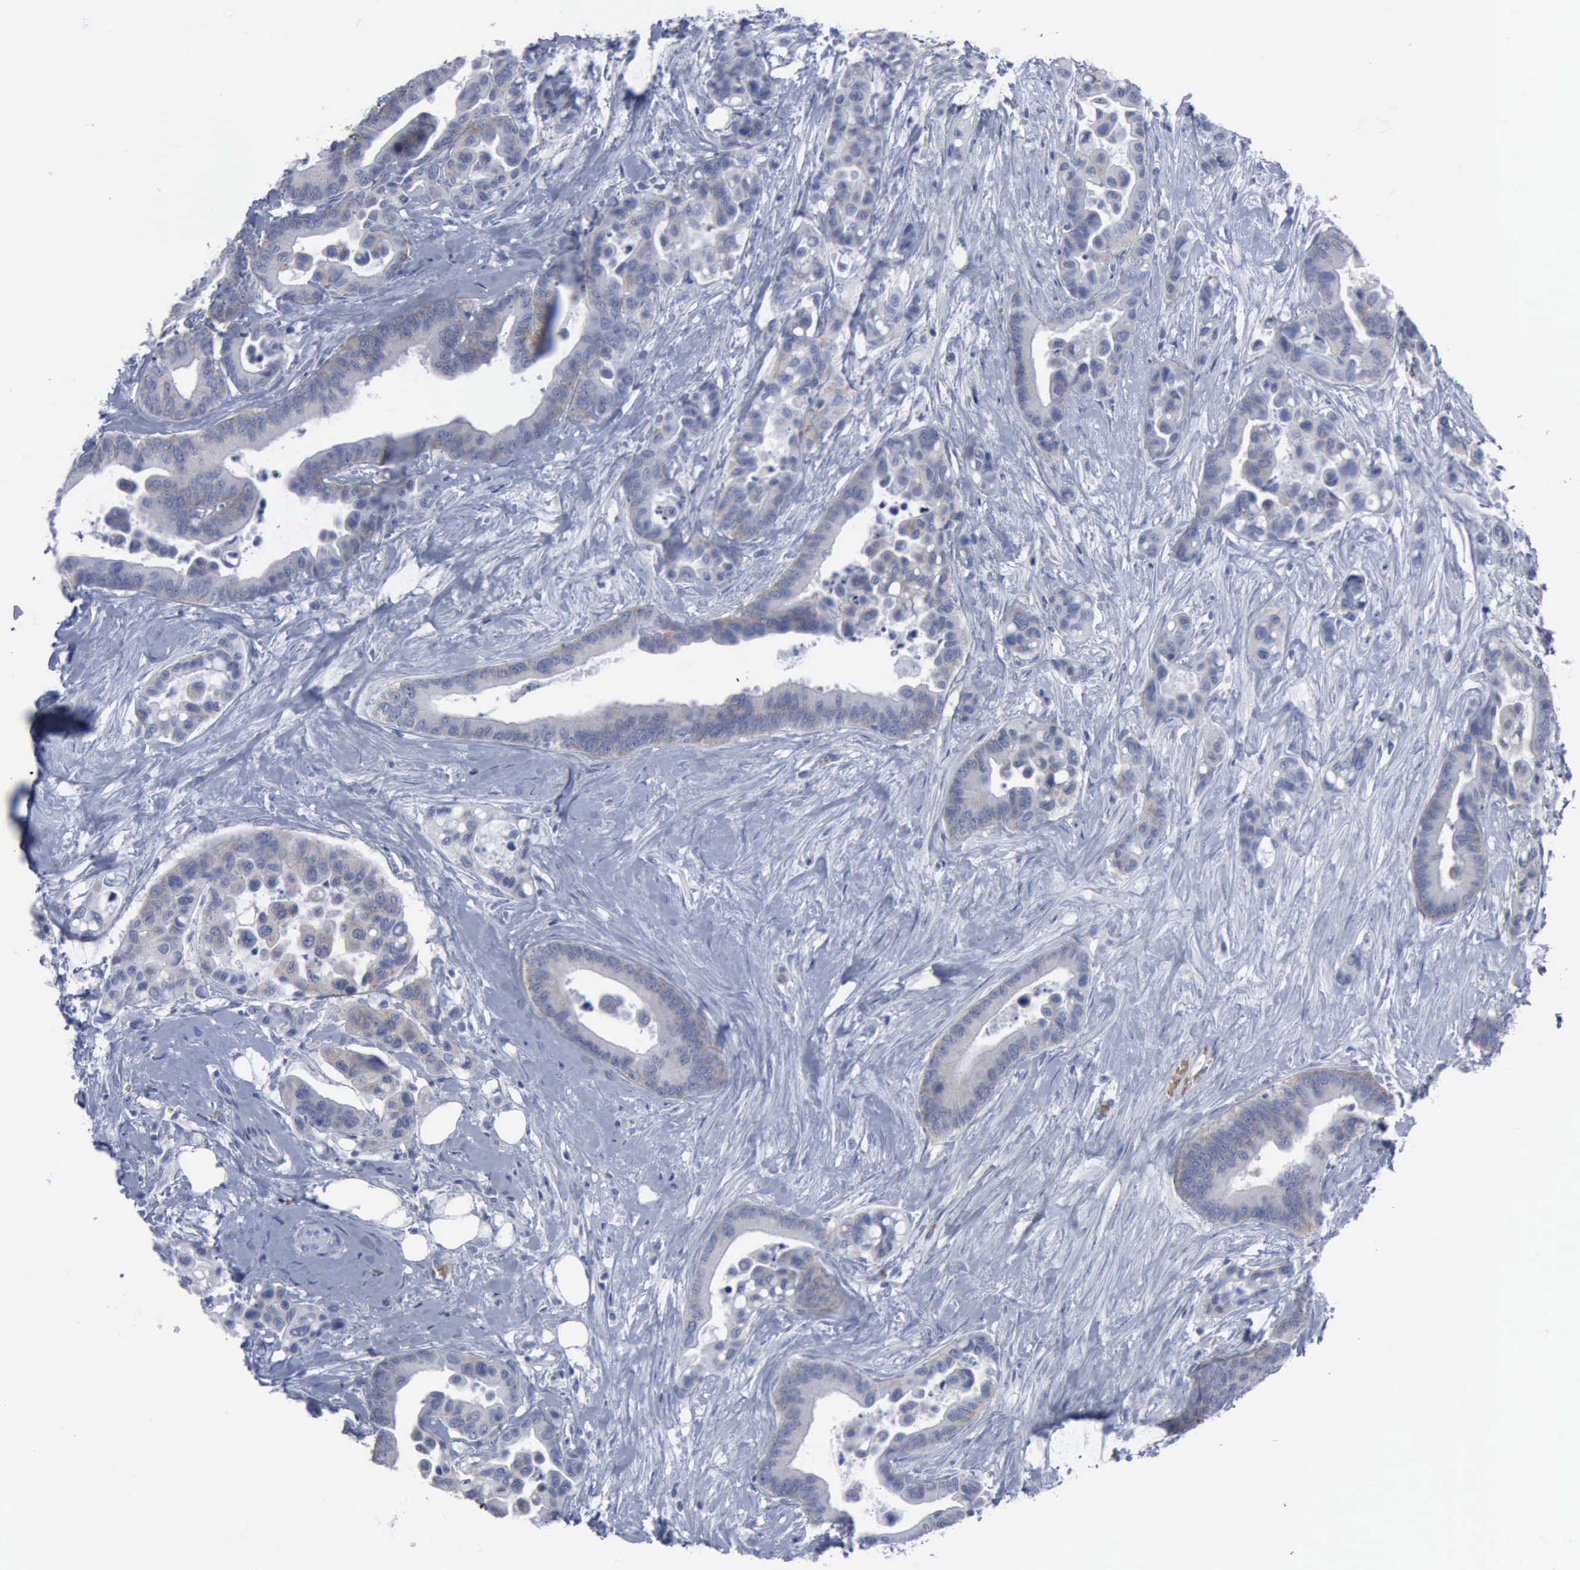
{"staining": {"intensity": "weak", "quantity": ">75%", "location": "cytoplasmic/membranous"}, "tissue": "colorectal cancer", "cell_type": "Tumor cells", "image_type": "cancer", "snomed": [{"axis": "morphology", "description": "Adenocarcinoma, NOS"}, {"axis": "topography", "description": "Colon"}], "caption": "A brown stain labels weak cytoplasmic/membranous expression of a protein in human colorectal adenocarcinoma tumor cells.", "gene": "TGFB1", "patient": {"sex": "male", "age": 82}}